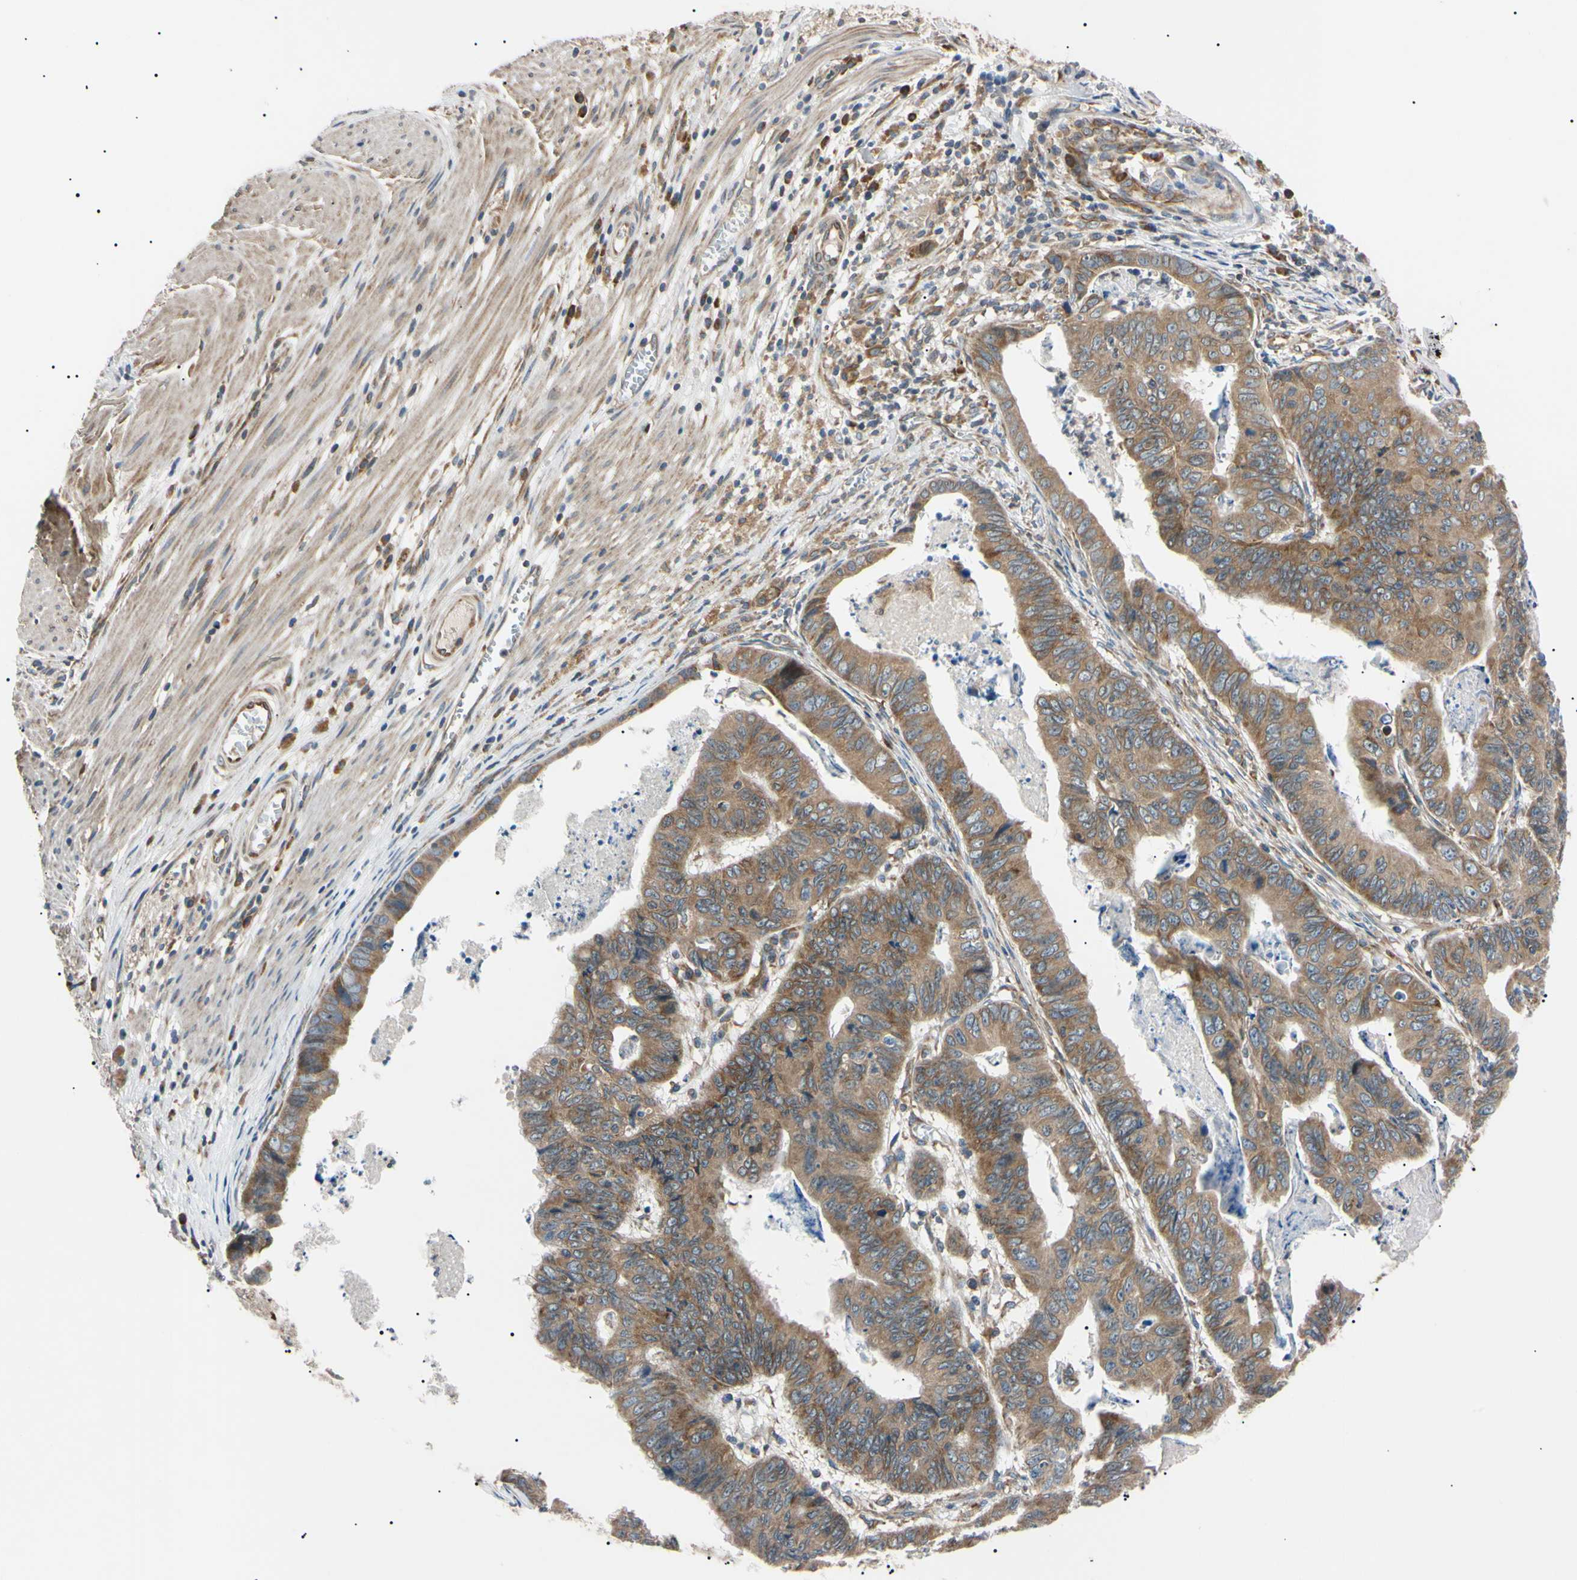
{"staining": {"intensity": "moderate", "quantity": ">75%", "location": "cytoplasmic/membranous"}, "tissue": "stomach cancer", "cell_type": "Tumor cells", "image_type": "cancer", "snomed": [{"axis": "morphology", "description": "Adenocarcinoma, NOS"}, {"axis": "topography", "description": "Stomach, lower"}], "caption": "An image of stomach cancer stained for a protein displays moderate cytoplasmic/membranous brown staining in tumor cells.", "gene": "VAPA", "patient": {"sex": "male", "age": 77}}